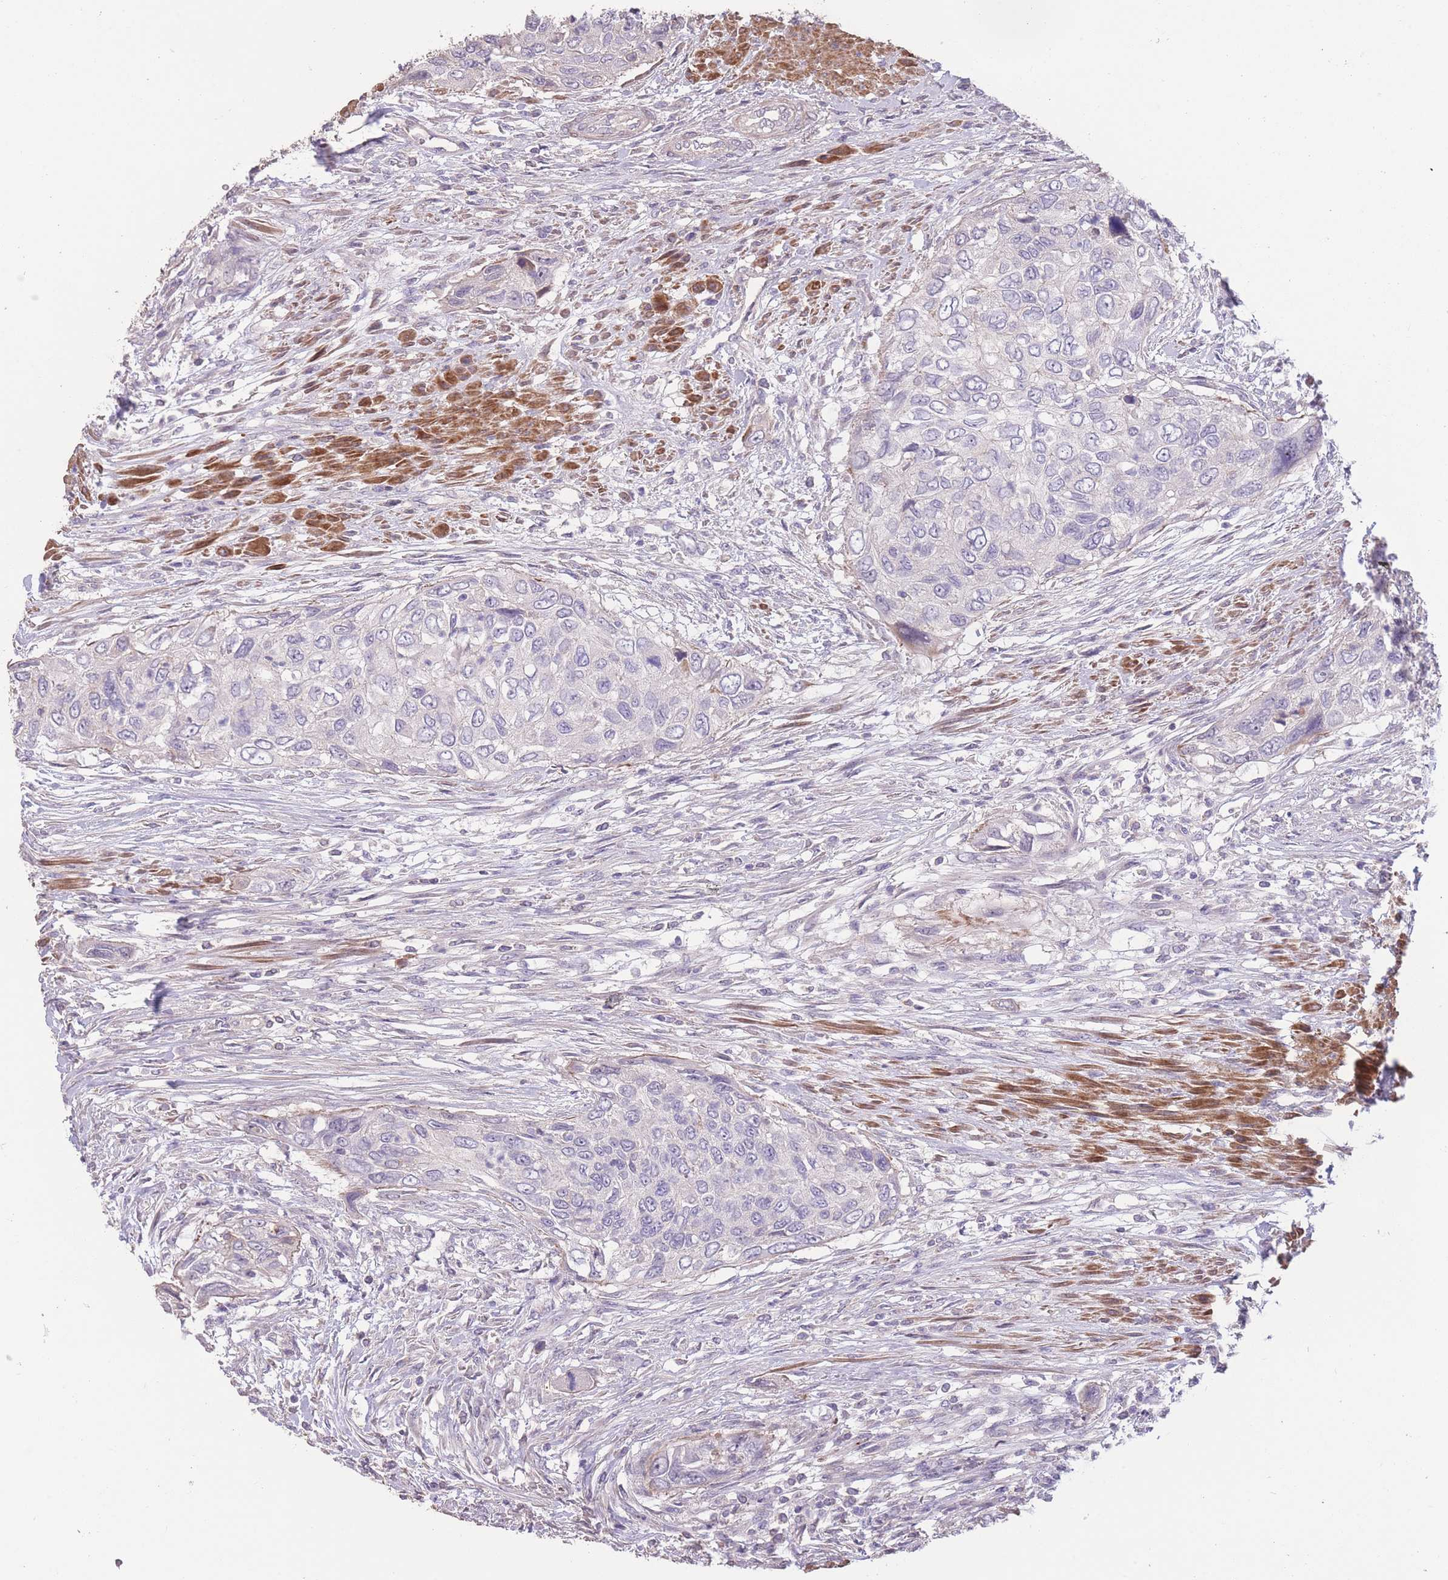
{"staining": {"intensity": "negative", "quantity": "none", "location": "none"}, "tissue": "urothelial cancer", "cell_type": "Tumor cells", "image_type": "cancer", "snomed": [{"axis": "morphology", "description": "Urothelial carcinoma, High grade"}, {"axis": "topography", "description": "Urinary bladder"}], "caption": "Micrograph shows no protein staining in tumor cells of high-grade urothelial carcinoma tissue.", "gene": "RSPH10B", "patient": {"sex": "female", "age": 60}}